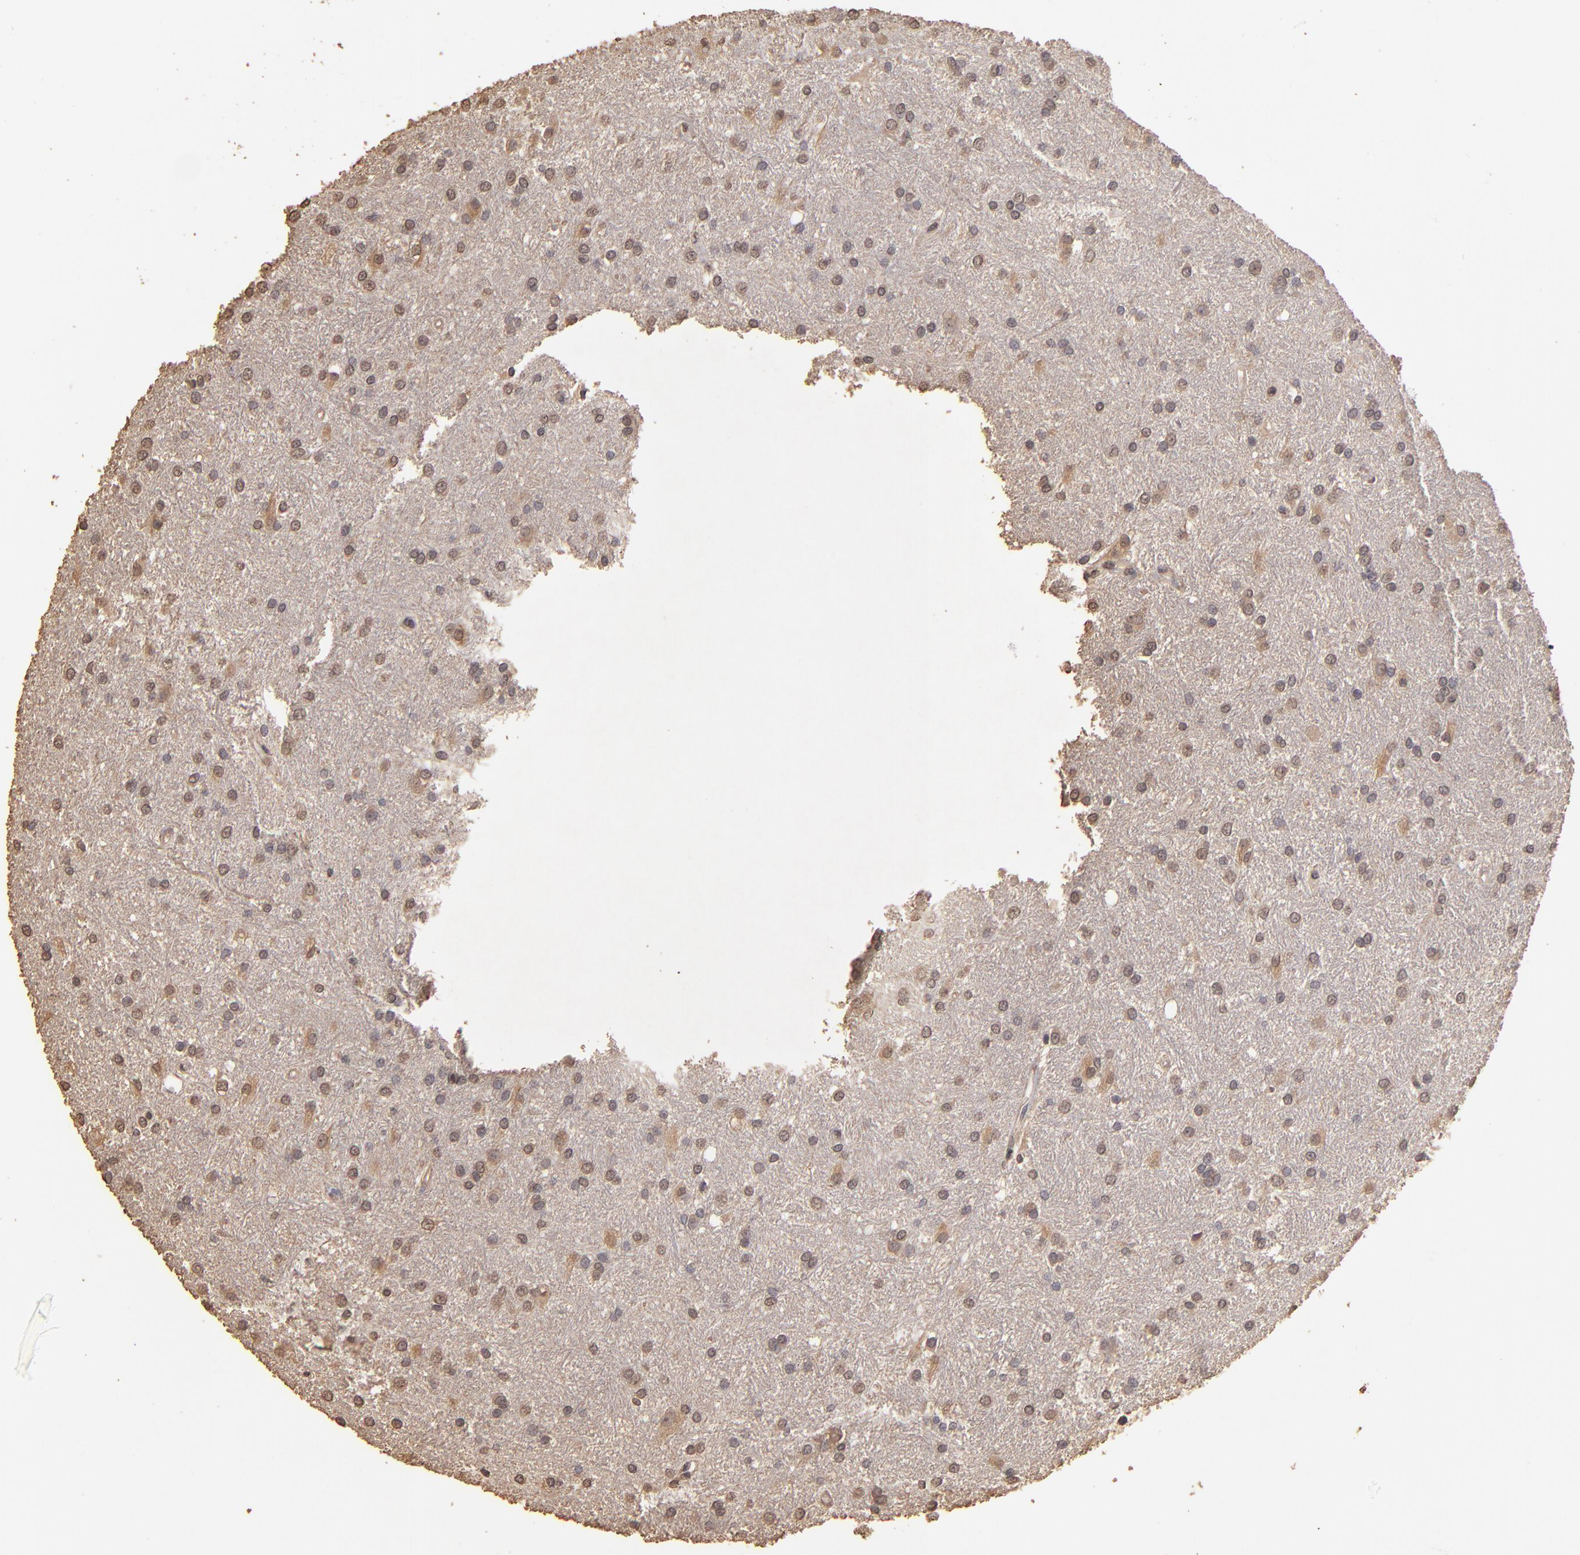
{"staining": {"intensity": "moderate", "quantity": "25%-75%", "location": "cytoplasmic/membranous"}, "tissue": "glioma", "cell_type": "Tumor cells", "image_type": "cancer", "snomed": [{"axis": "morphology", "description": "Glioma, malignant, High grade"}, {"axis": "topography", "description": "Brain"}], "caption": "Glioma stained for a protein shows moderate cytoplasmic/membranous positivity in tumor cells. (DAB IHC with brightfield microscopy, high magnification).", "gene": "OPHN1", "patient": {"sex": "female", "age": 37}}